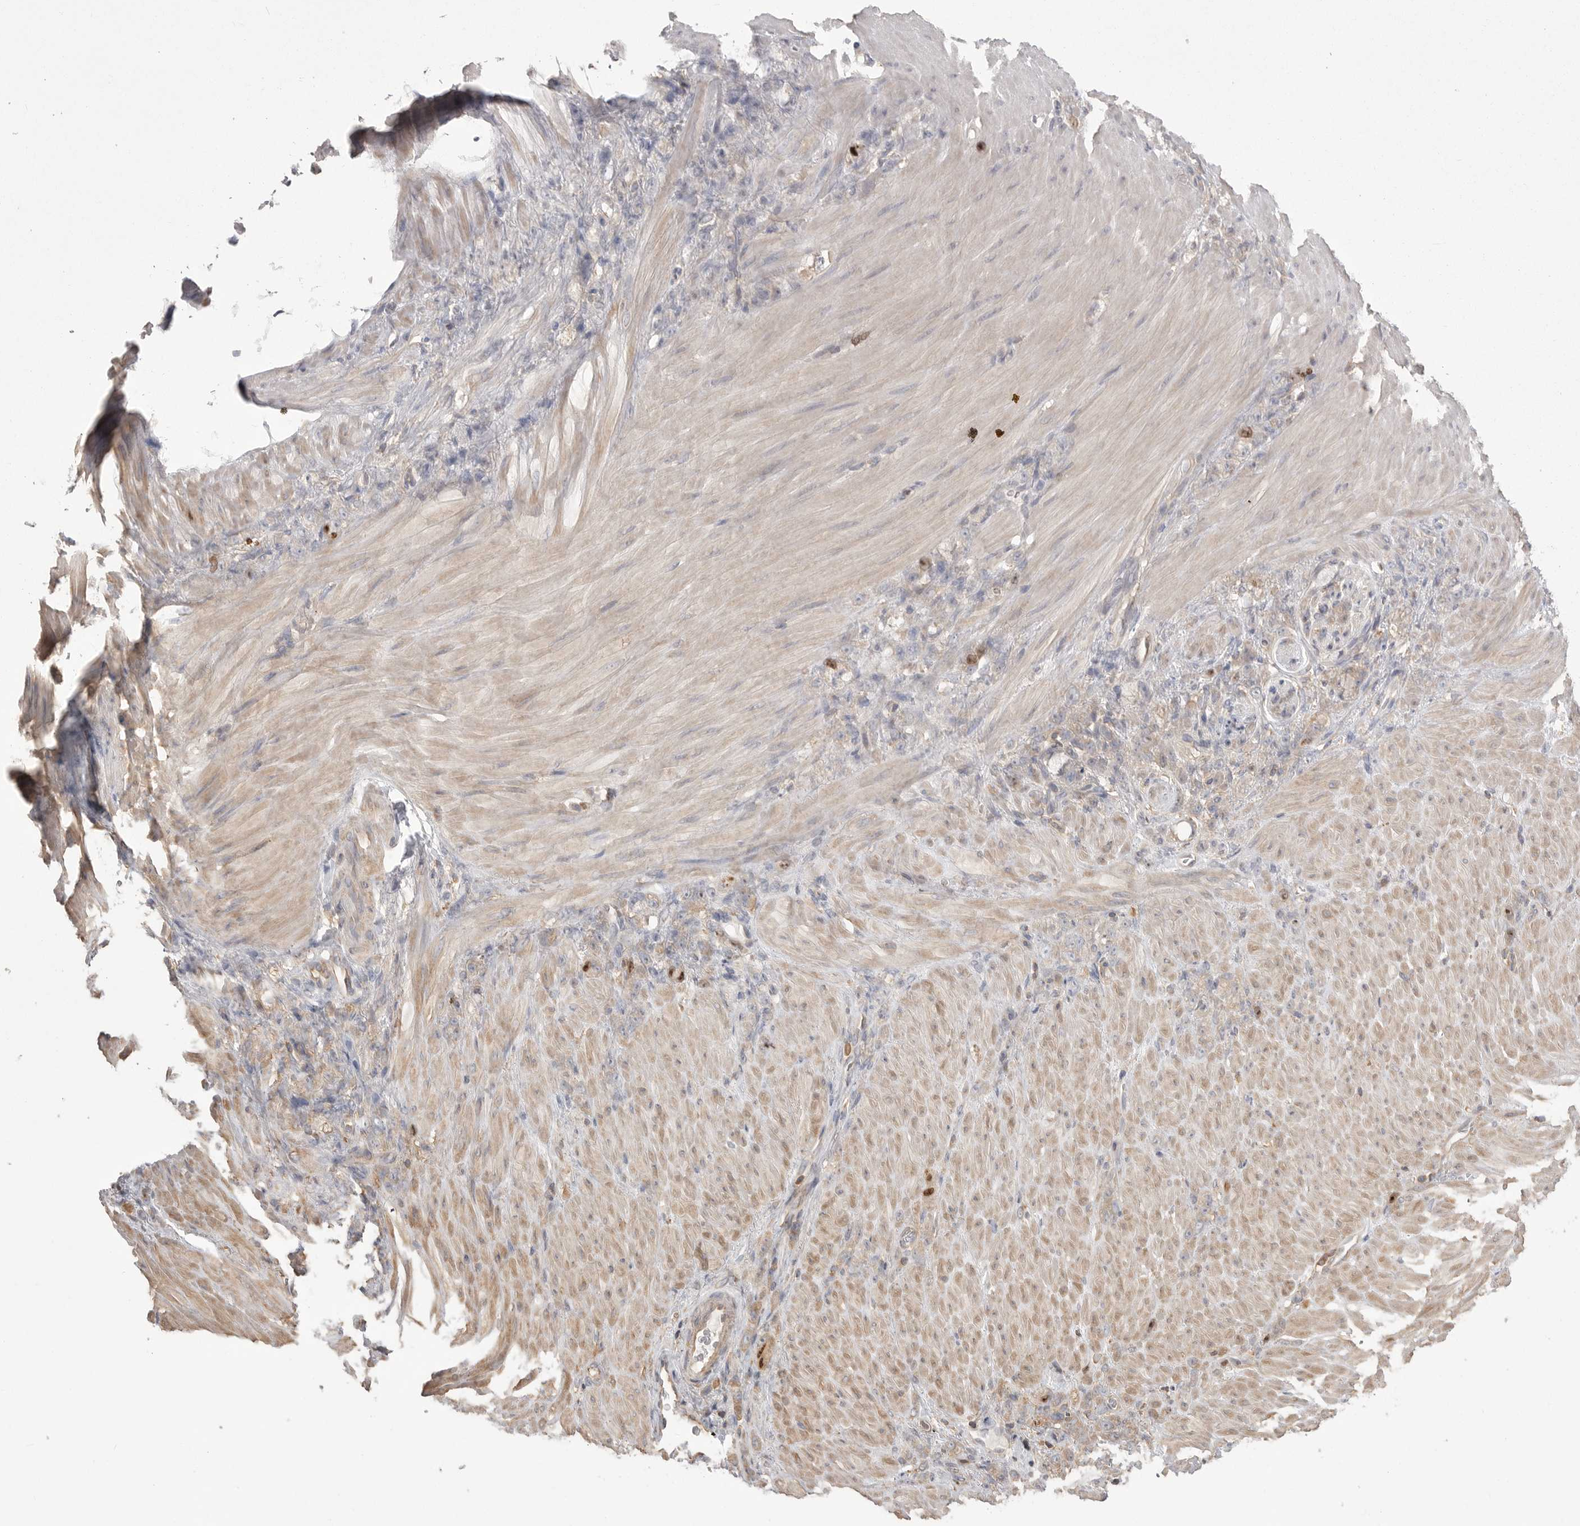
{"staining": {"intensity": "strong", "quantity": "<25%", "location": "nuclear"}, "tissue": "stomach cancer", "cell_type": "Tumor cells", "image_type": "cancer", "snomed": [{"axis": "morphology", "description": "Normal tissue, NOS"}, {"axis": "morphology", "description": "Adenocarcinoma, NOS"}, {"axis": "topography", "description": "Stomach"}], "caption": "Immunohistochemical staining of human stomach cancer (adenocarcinoma) demonstrates strong nuclear protein expression in approximately <25% of tumor cells.", "gene": "TOP2A", "patient": {"sex": "male", "age": 82}}